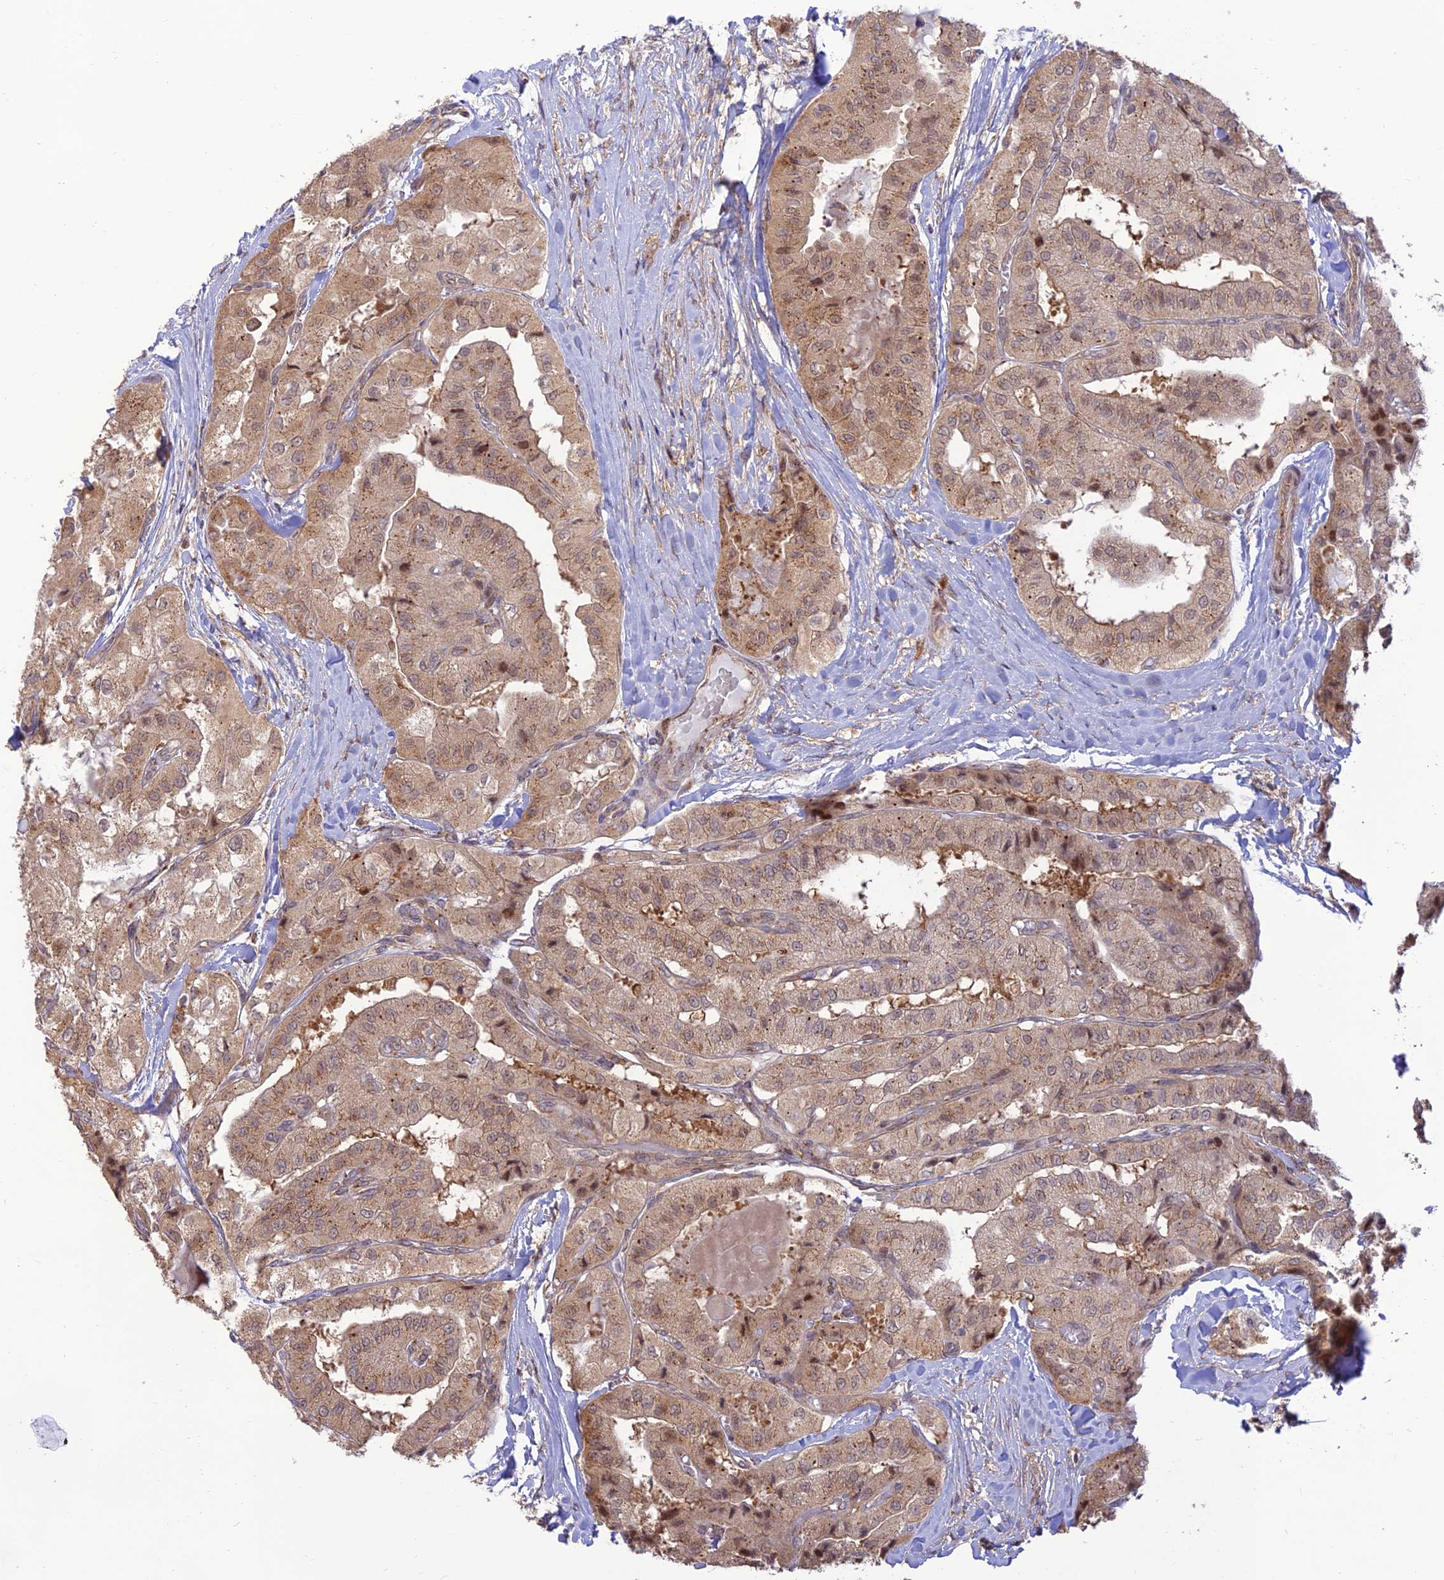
{"staining": {"intensity": "weak", "quantity": ">75%", "location": "cytoplasmic/membranous"}, "tissue": "thyroid cancer", "cell_type": "Tumor cells", "image_type": "cancer", "snomed": [{"axis": "morphology", "description": "Papillary adenocarcinoma, NOS"}, {"axis": "topography", "description": "Thyroid gland"}], "caption": "Brown immunohistochemical staining in human thyroid cancer exhibits weak cytoplasmic/membranous expression in approximately >75% of tumor cells.", "gene": "GOLGA3", "patient": {"sex": "female", "age": 59}}